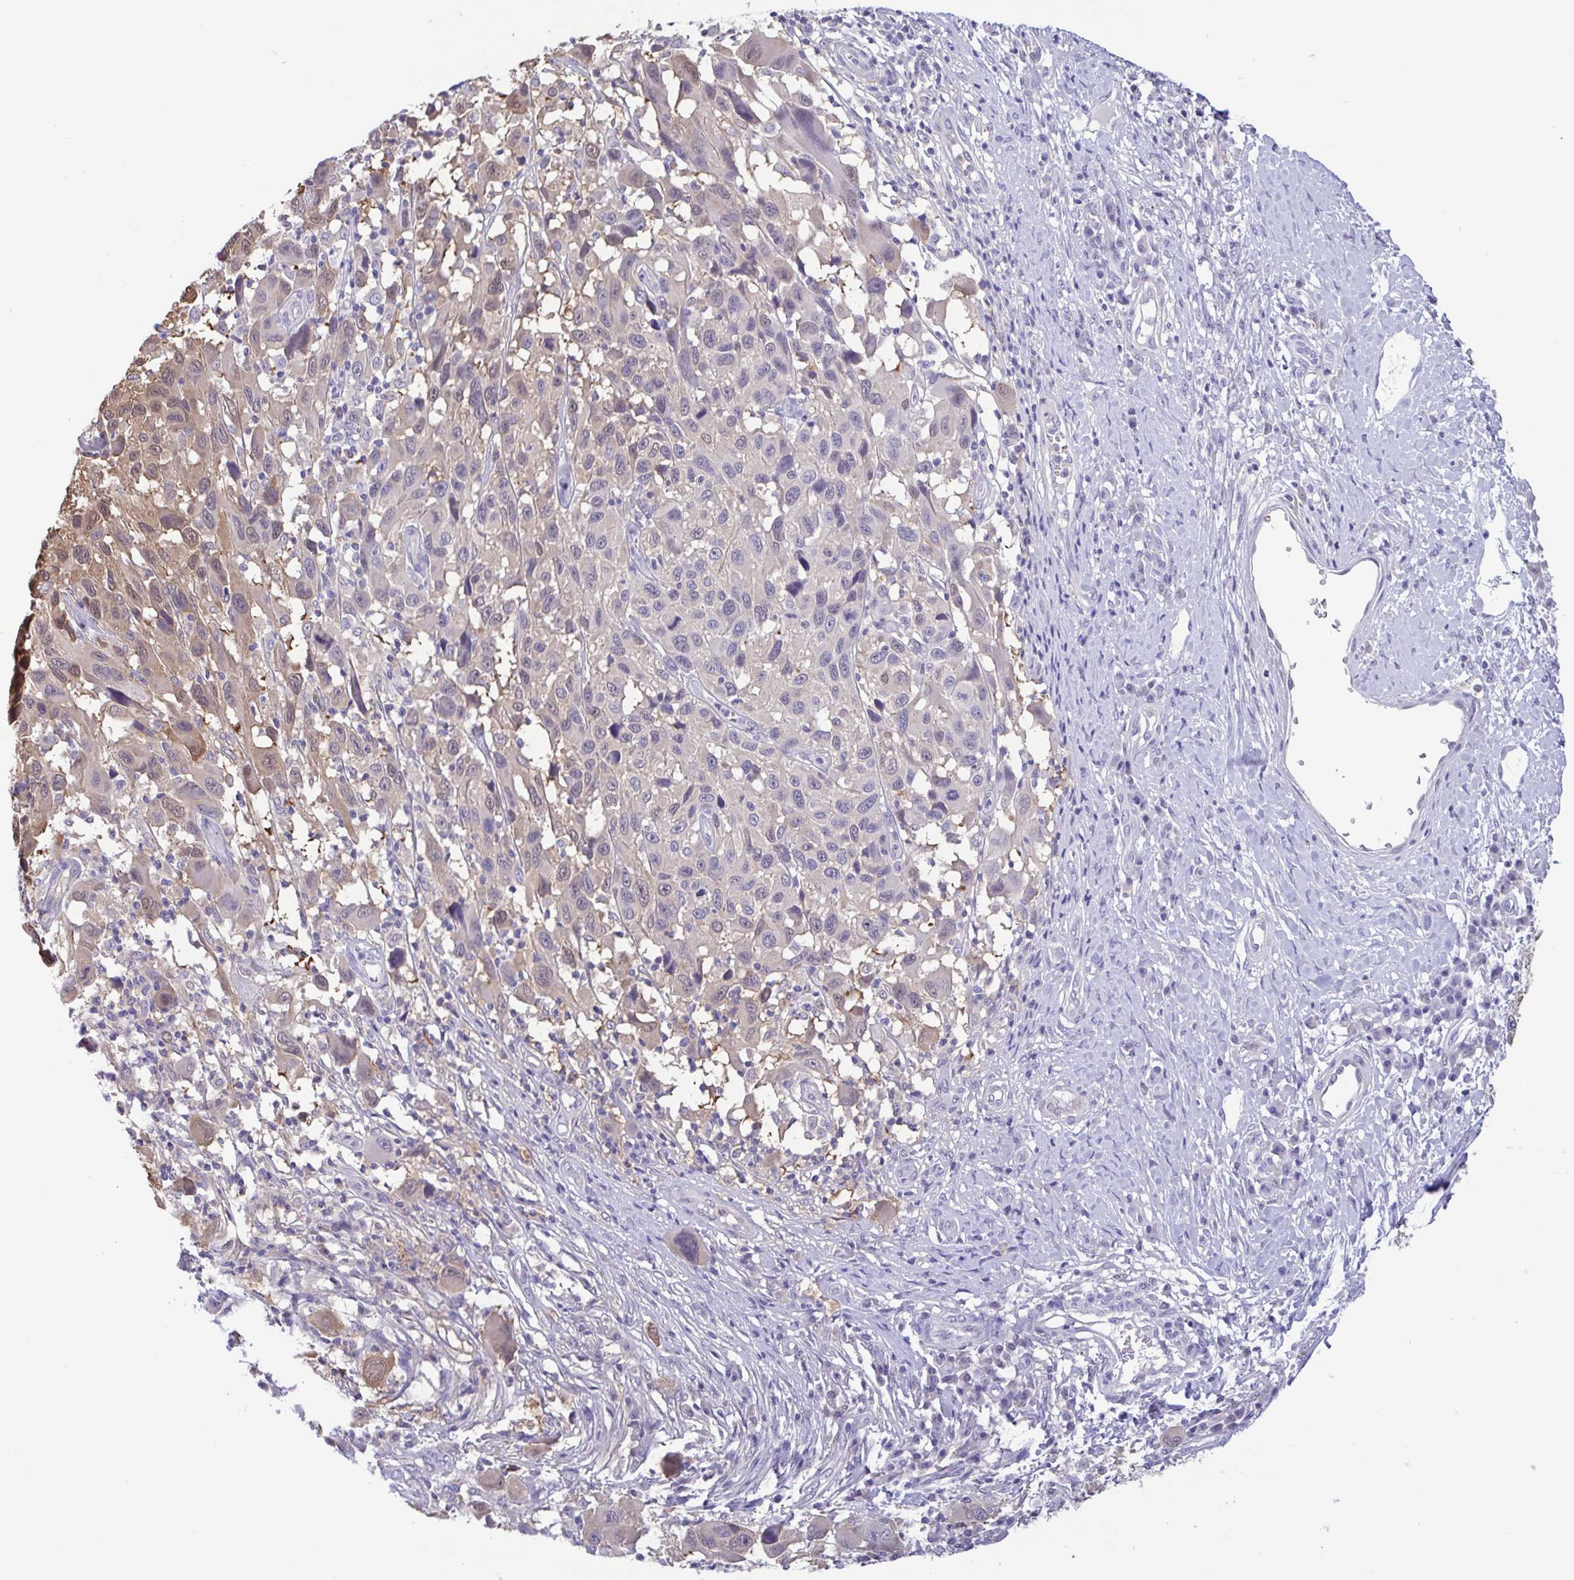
{"staining": {"intensity": "weak", "quantity": "25%-75%", "location": "cytoplasmic/membranous,nuclear"}, "tissue": "melanoma", "cell_type": "Tumor cells", "image_type": "cancer", "snomed": [{"axis": "morphology", "description": "Malignant melanoma, NOS"}, {"axis": "topography", "description": "Skin"}], "caption": "A low amount of weak cytoplasmic/membranous and nuclear staining is present in approximately 25%-75% of tumor cells in melanoma tissue.", "gene": "LDHC", "patient": {"sex": "male", "age": 53}}